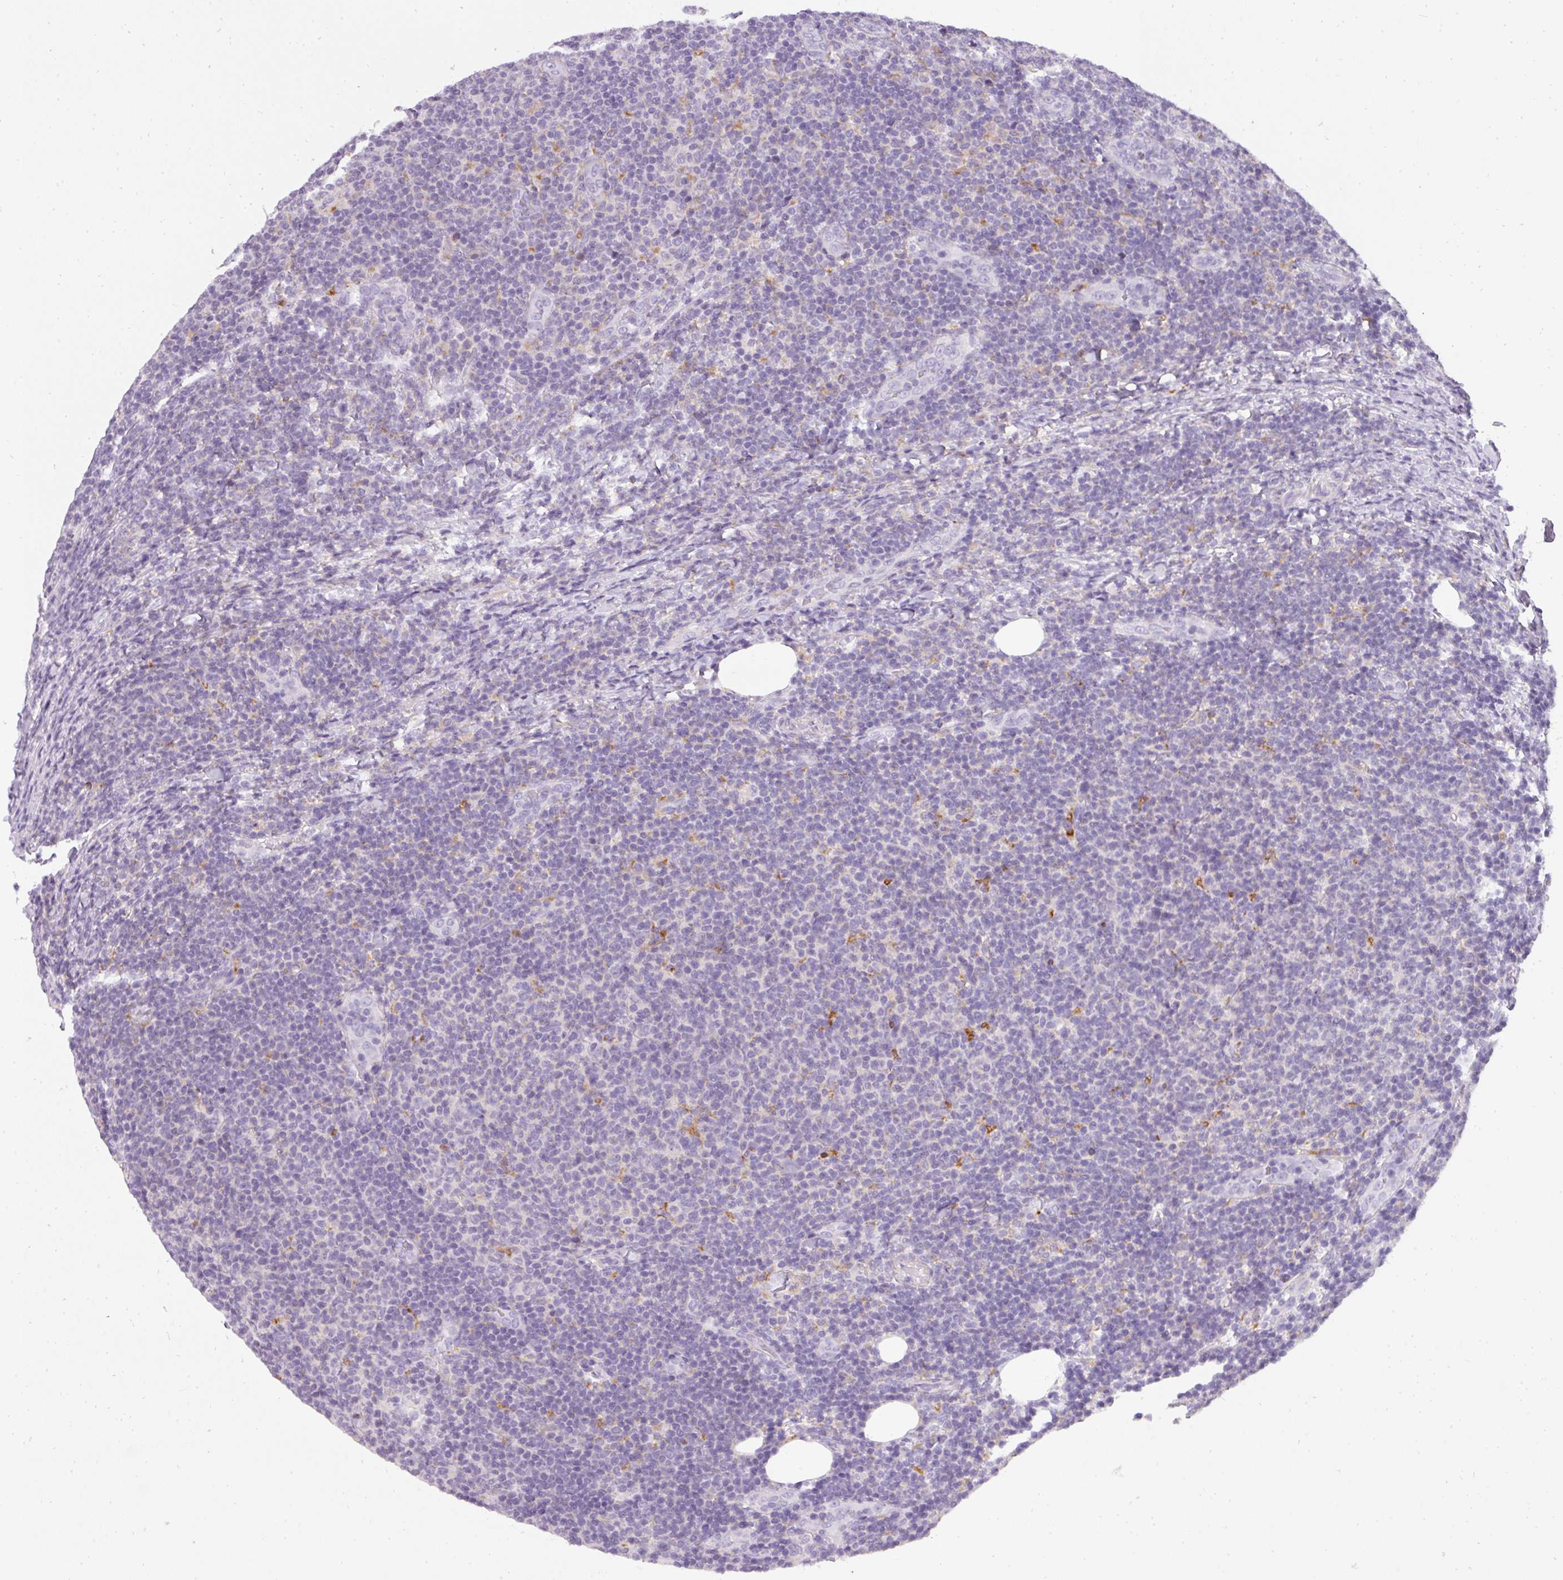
{"staining": {"intensity": "negative", "quantity": "none", "location": "none"}, "tissue": "lymphoma", "cell_type": "Tumor cells", "image_type": "cancer", "snomed": [{"axis": "morphology", "description": "Malignant lymphoma, non-Hodgkin's type, Low grade"}, {"axis": "topography", "description": "Lymph node"}], "caption": "Image shows no significant protein positivity in tumor cells of malignant lymphoma, non-Hodgkin's type (low-grade).", "gene": "ATP6V1D", "patient": {"sex": "male", "age": 66}}